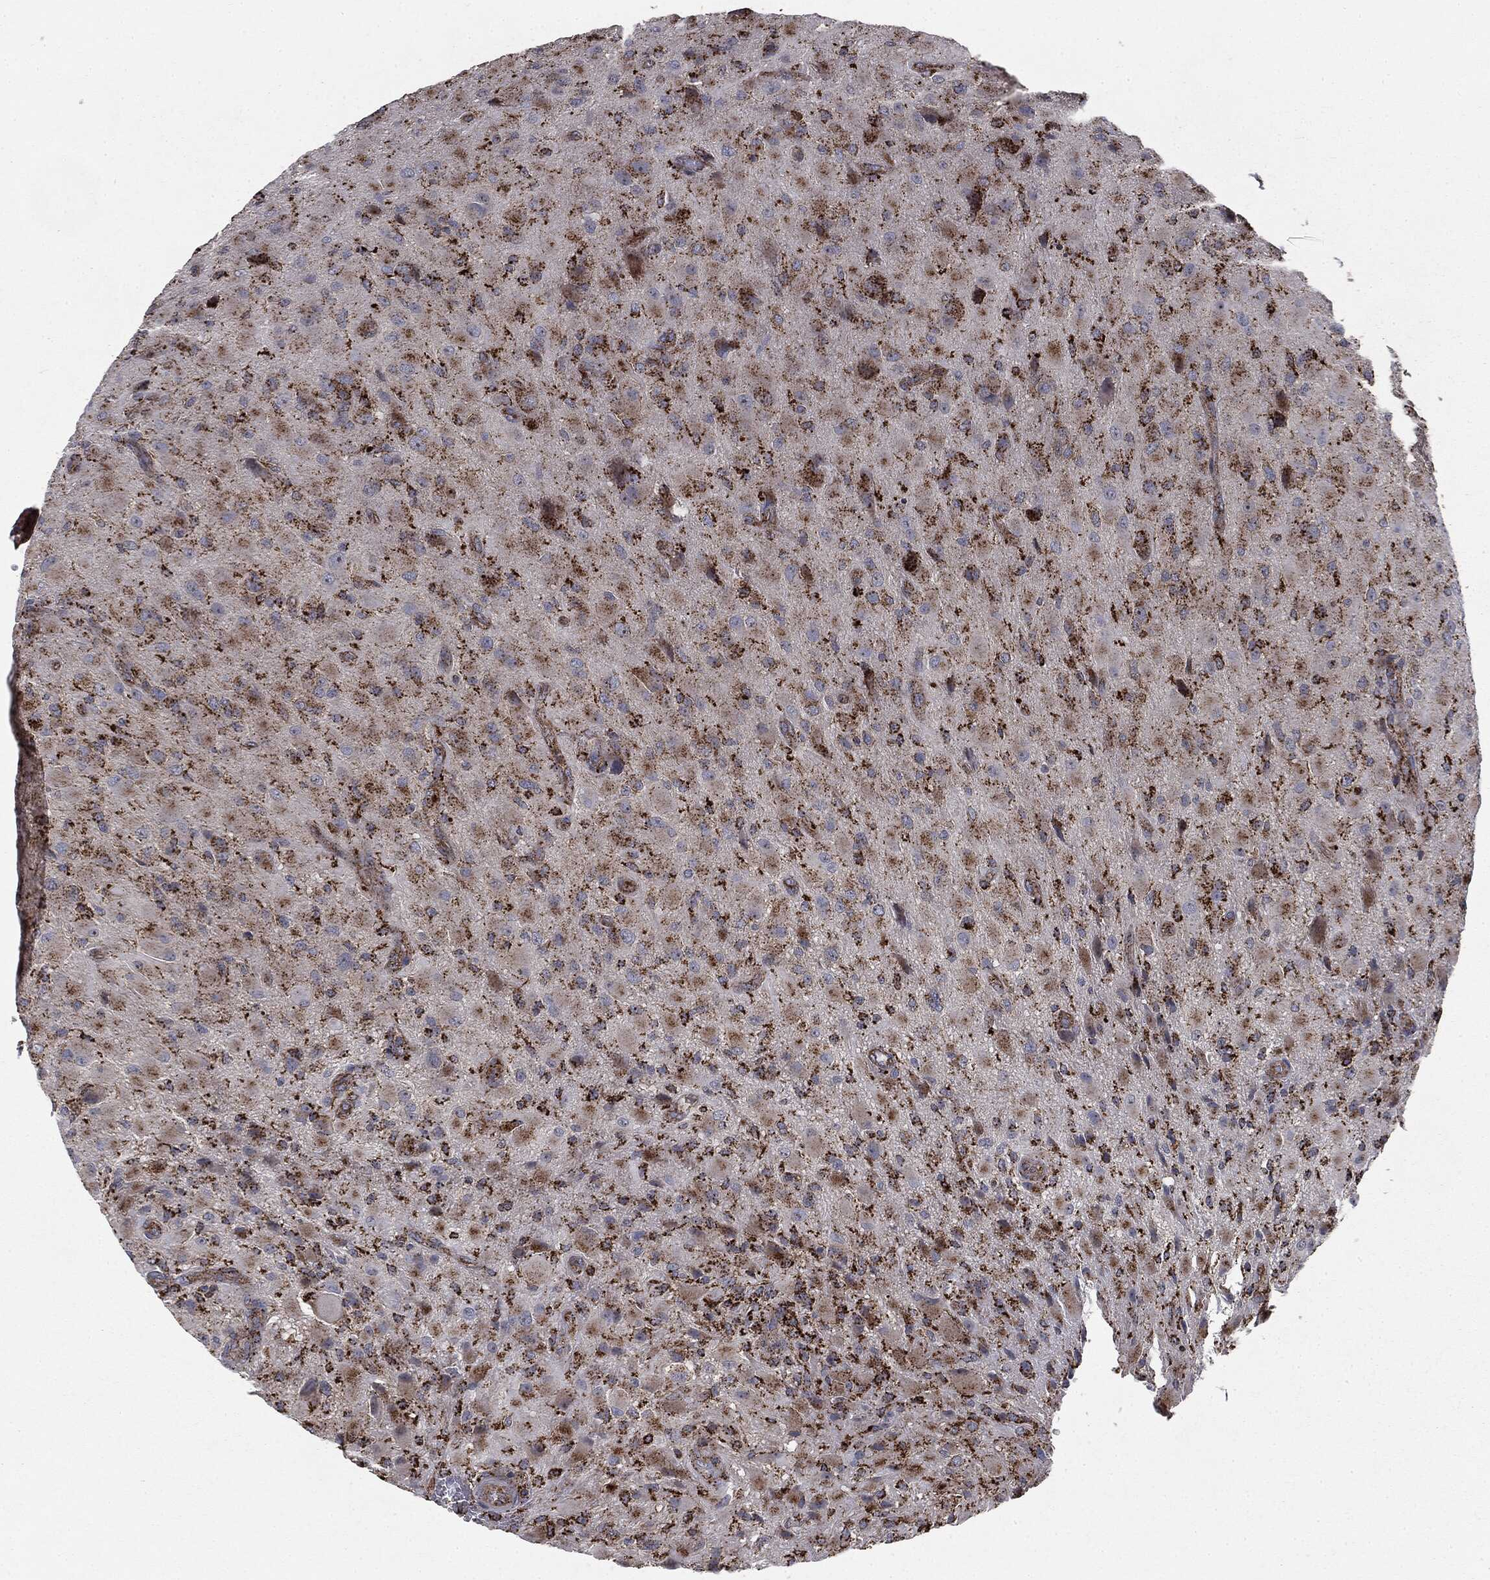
{"staining": {"intensity": "moderate", "quantity": "25%-75%", "location": "cytoplasmic/membranous"}, "tissue": "glioma", "cell_type": "Tumor cells", "image_type": "cancer", "snomed": [{"axis": "morphology", "description": "Glioma, malignant, High grade"}, {"axis": "topography", "description": "Cerebral cortex"}], "caption": "About 25%-75% of tumor cells in human glioma show moderate cytoplasmic/membranous protein staining as visualized by brown immunohistochemical staining.", "gene": "CTSA", "patient": {"sex": "male", "age": 35}}